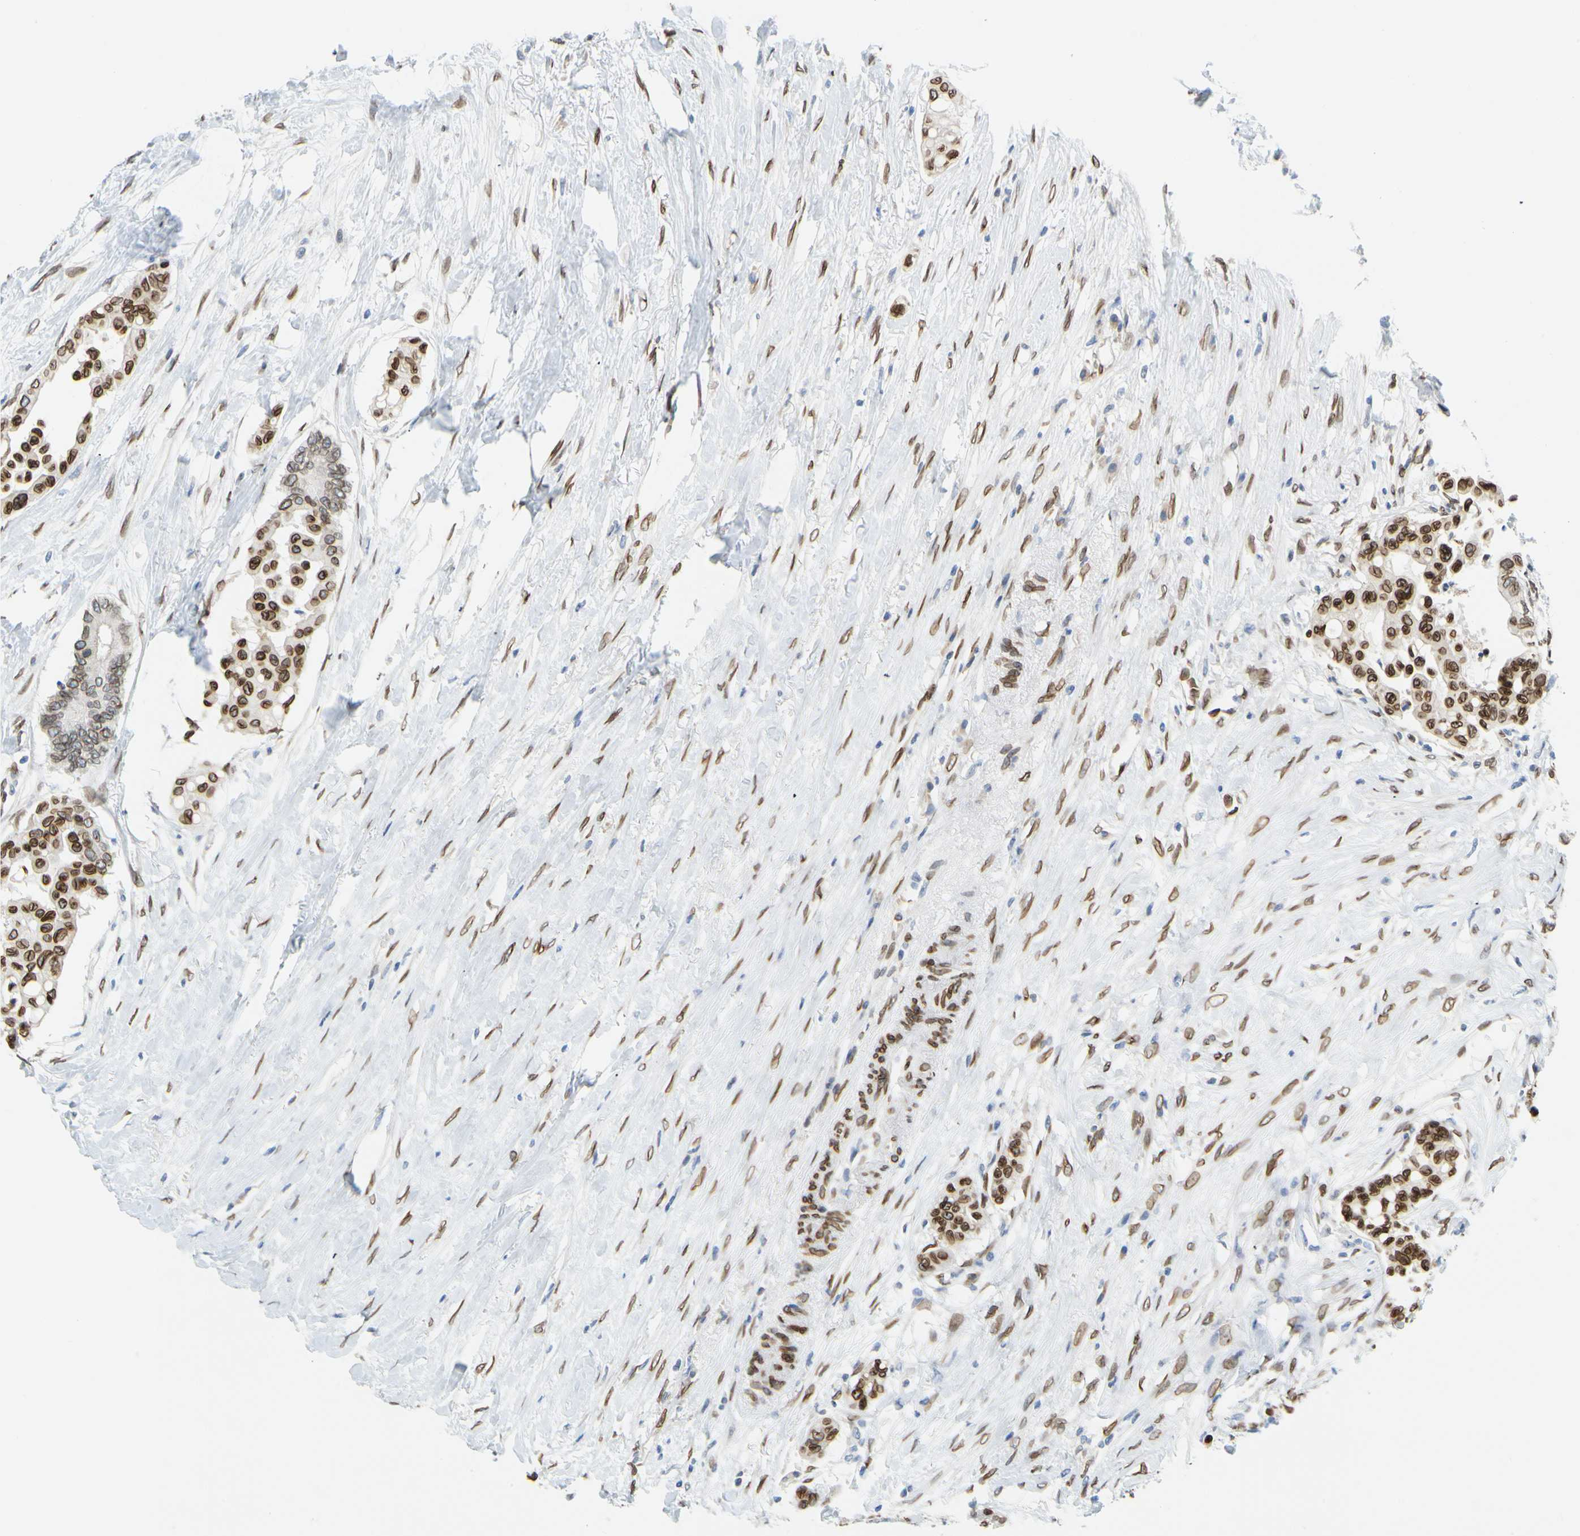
{"staining": {"intensity": "strong", "quantity": "25%-75%", "location": "cytoplasmic/membranous,nuclear"}, "tissue": "colorectal cancer", "cell_type": "Tumor cells", "image_type": "cancer", "snomed": [{"axis": "morphology", "description": "Normal tissue, NOS"}, {"axis": "morphology", "description": "Adenocarcinoma, NOS"}, {"axis": "topography", "description": "Colon"}], "caption": "Colorectal cancer stained for a protein shows strong cytoplasmic/membranous and nuclear positivity in tumor cells. (DAB (3,3'-diaminobenzidine) IHC, brown staining for protein, blue staining for nuclei).", "gene": "SUN1", "patient": {"sex": "male", "age": 82}}